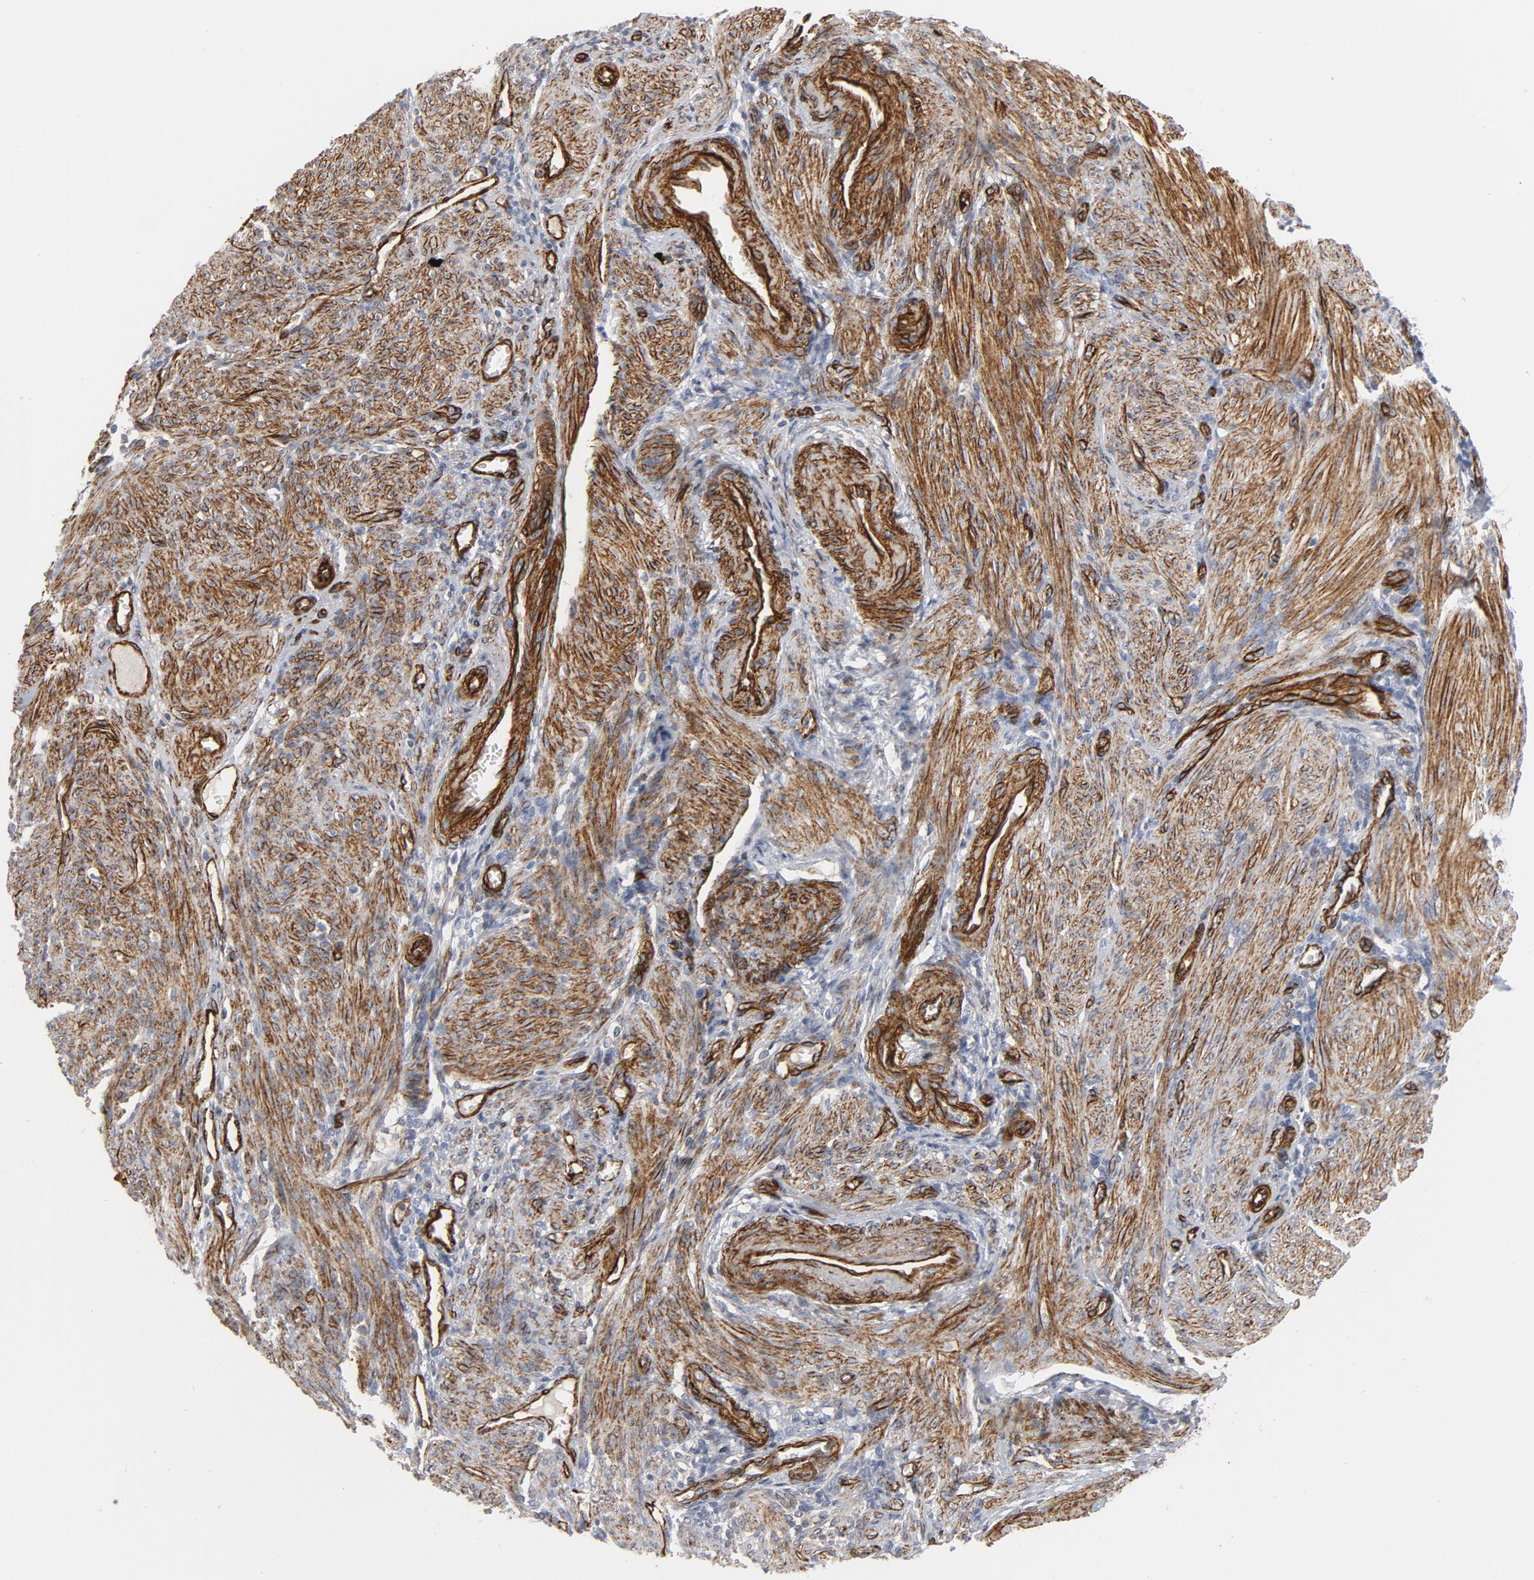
{"staining": {"intensity": "strong", "quantity": ">75%", "location": "cytoplasmic/membranous"}, "tissue": "endometrium", "cell_type": "Cells in endometrial stroma", "image_type": "normal", "snomed": [{"axis": "morphology", "description": "Normal tissue, NOS"}, {"axis": "topography", "description": "Endometrium"}], "caption": "Immunohistochemical staining of benign human endometrium displays high levels of strong cytoplasmic/membranous expression in approximately >75% of cells in endometrial stroma.", "gene": "GNG2", "patient": {"sex": "female", "age": 72}}